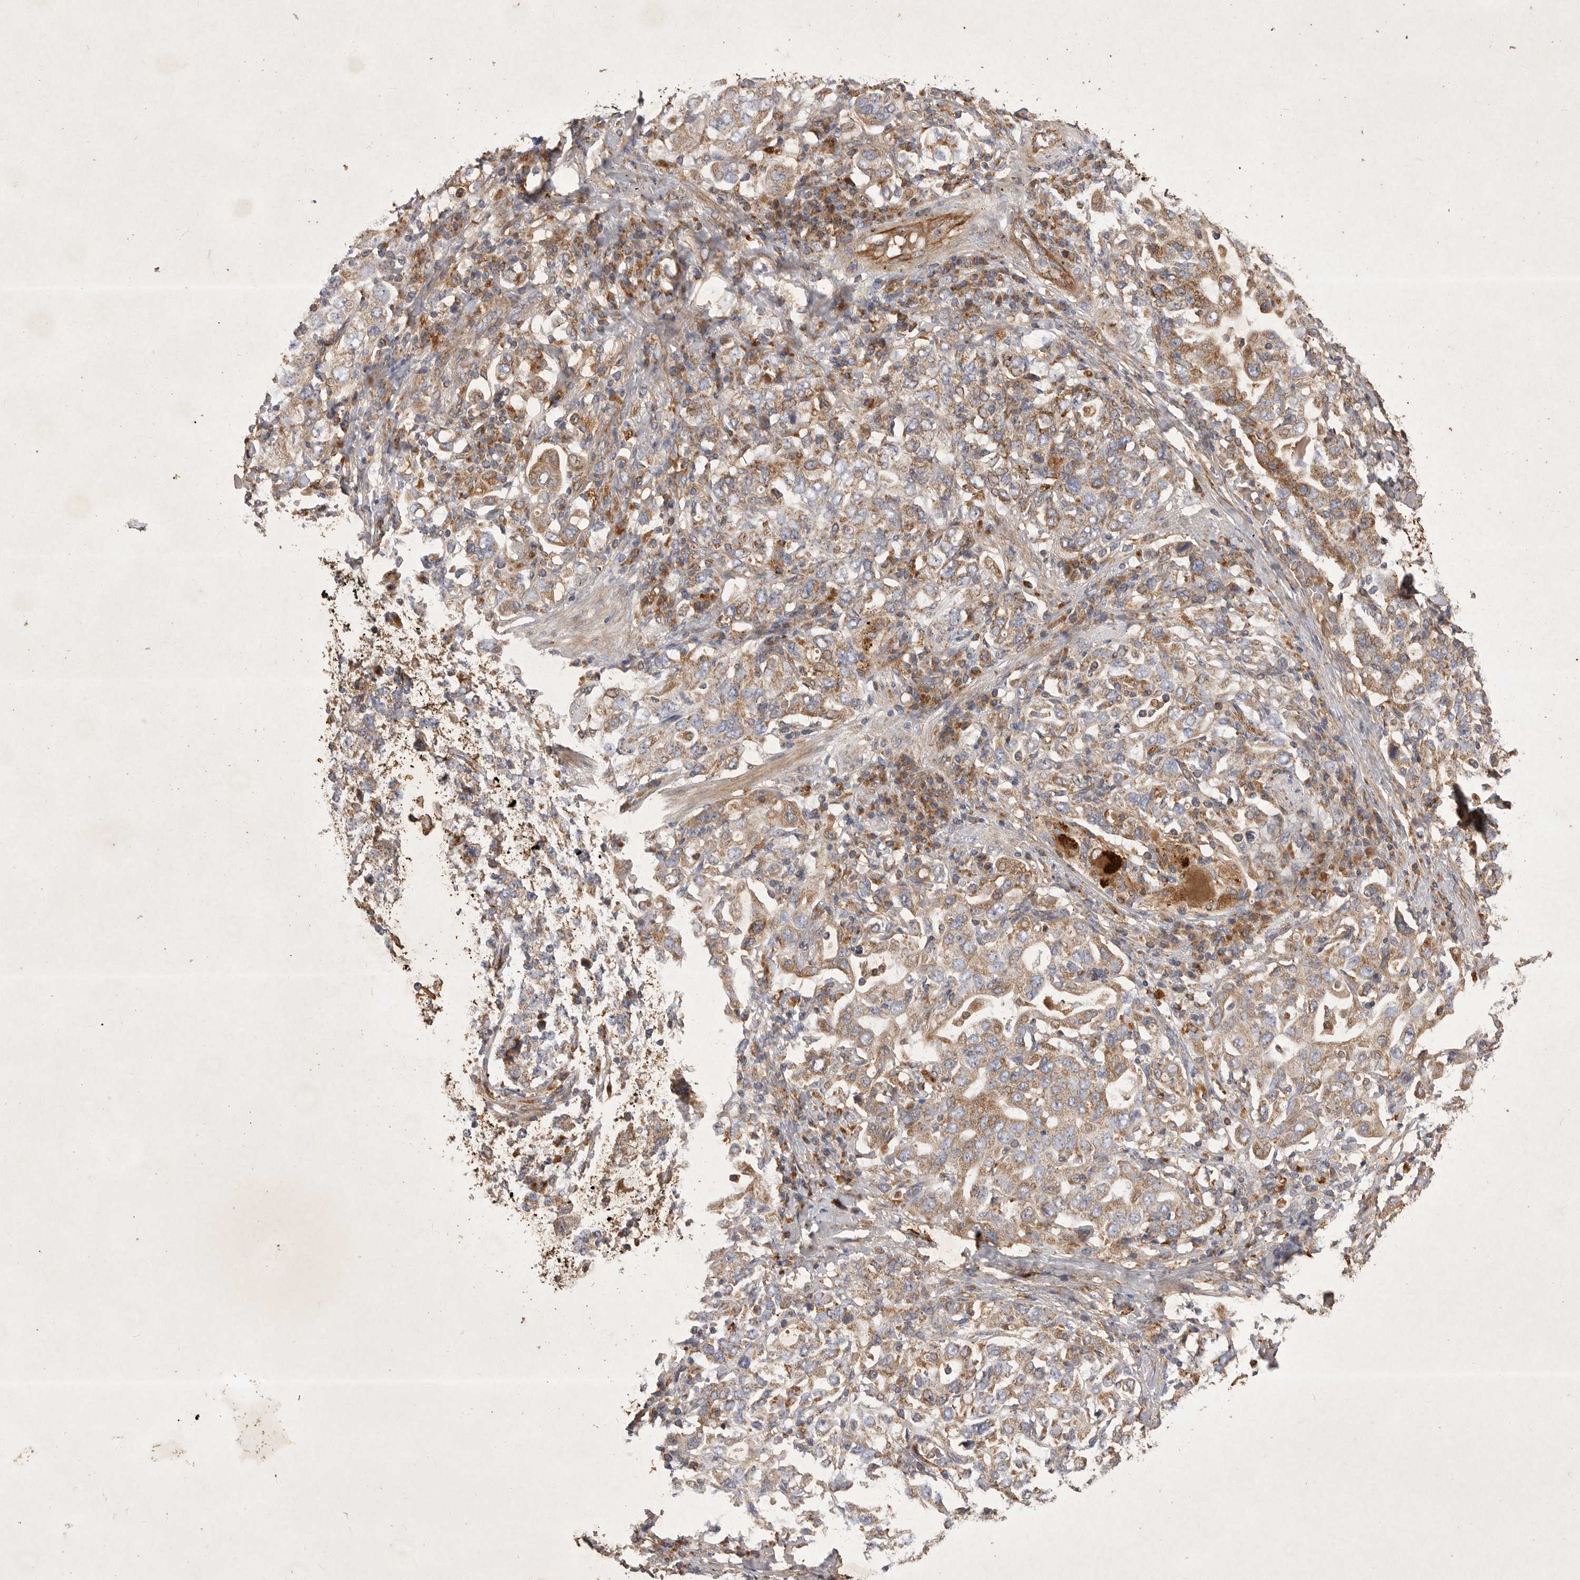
{"staining": {"intensity": "moderate", "quantity": ">75%", "location": "cytoplasmic/membranous"}, "tissue": "stomach cancer", "cell_type": "Tumor cells", "image_type": "cancer", "snomed": [{"axis": "morphology", "description": "Adenocarcinoma, NOS"}, {"axis": "topography", "description": "Stomach, upper"}], "caption": "Adenocarcinoma (stomach) stained with DAB IHC displays medium levels of moderate cytoplasmic/membranous staining in approximately >75% of tumor cells. (Stains: DAB in brown, nuclei in blue, Microscopy: brightfield microscopy at high magnification).", "gene": "MRPL41", "patient": {"sex": "male", "age": 62}}